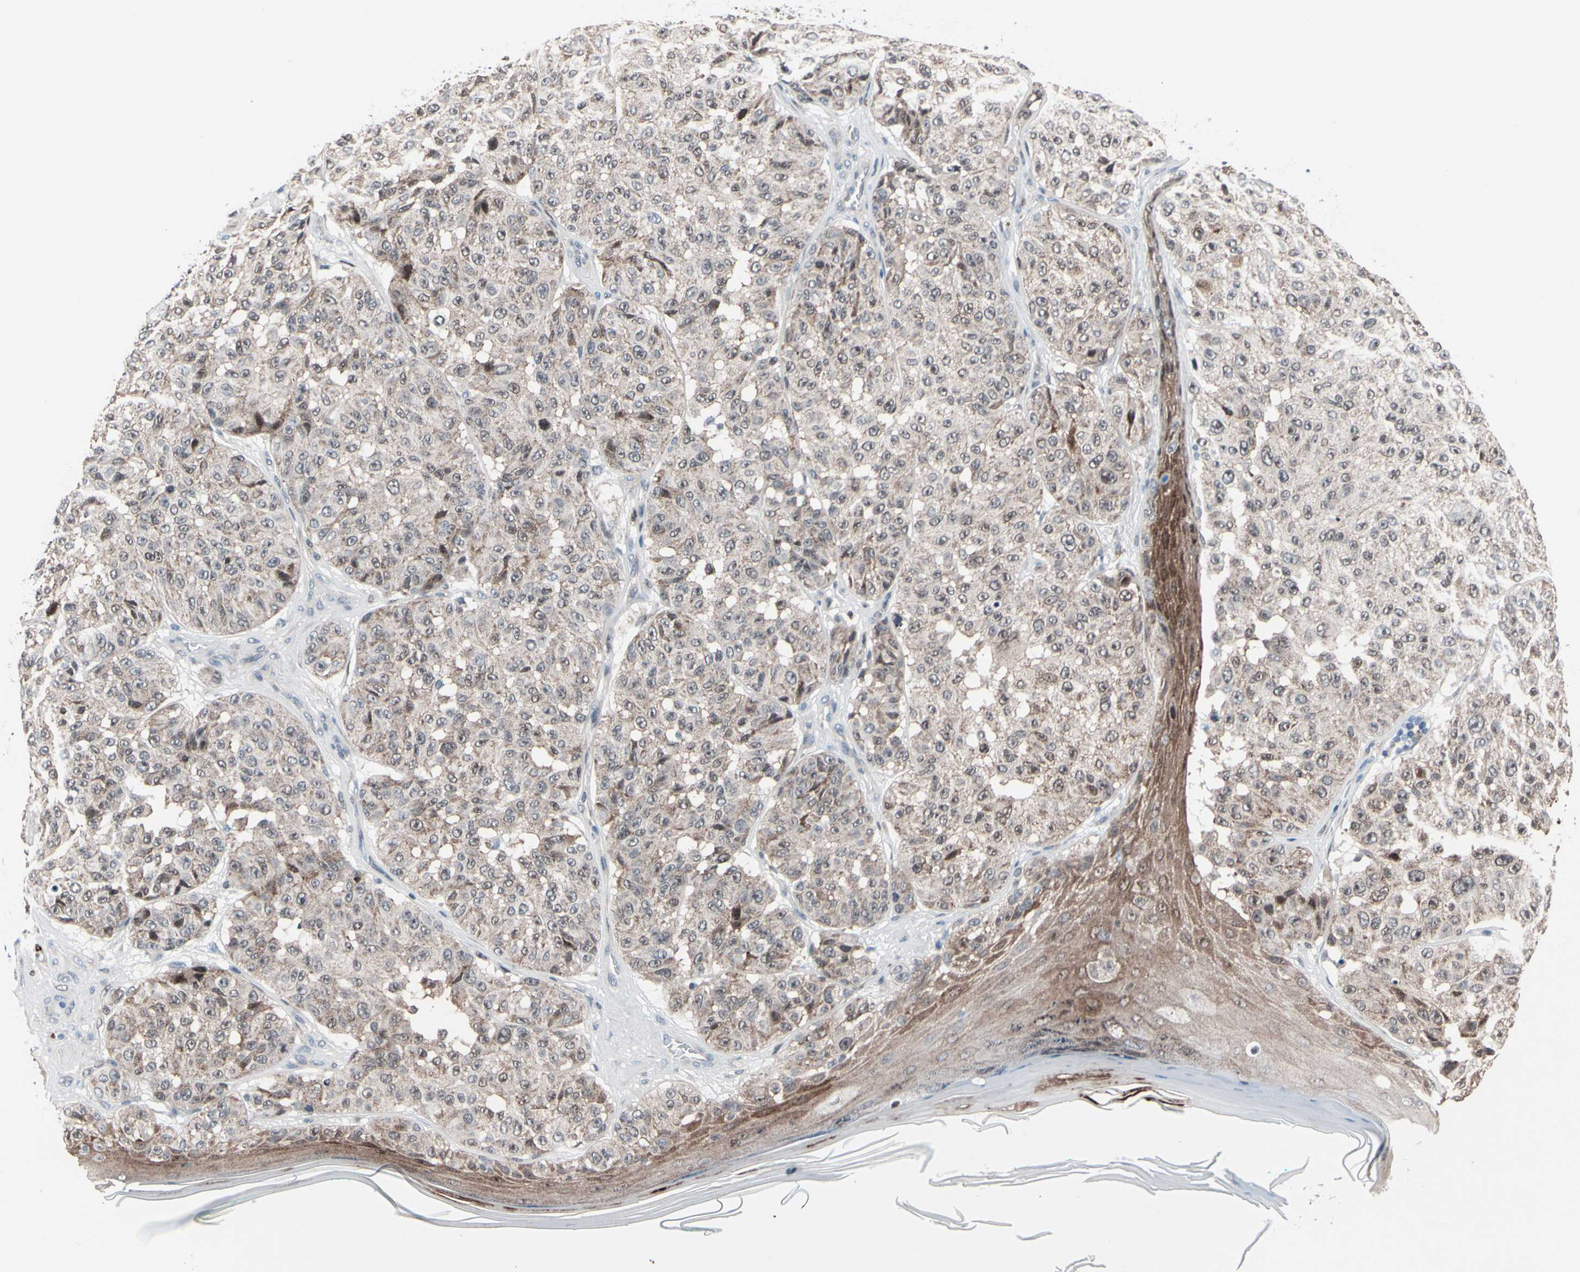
{"staining": {"intensity": "weak", "quantity": ">75%", "location": "cytoplasmic/membranous"}, "tissue": "melanoma", "cell_type": "Tumor cells", "image_type": "cancer", "snomed": [{"axis": "morphology", "description": "Malignant melanoma, NOS"}, {"axis": "topography", "description": "Skin"}], "caption": "A micrograph of melanoma stained for a protein demonstrates weak cytoplasmic/membranous brown staining in tumor cells.", "gene": "TXN", "patient": {"sex": "female", "age": 46}}